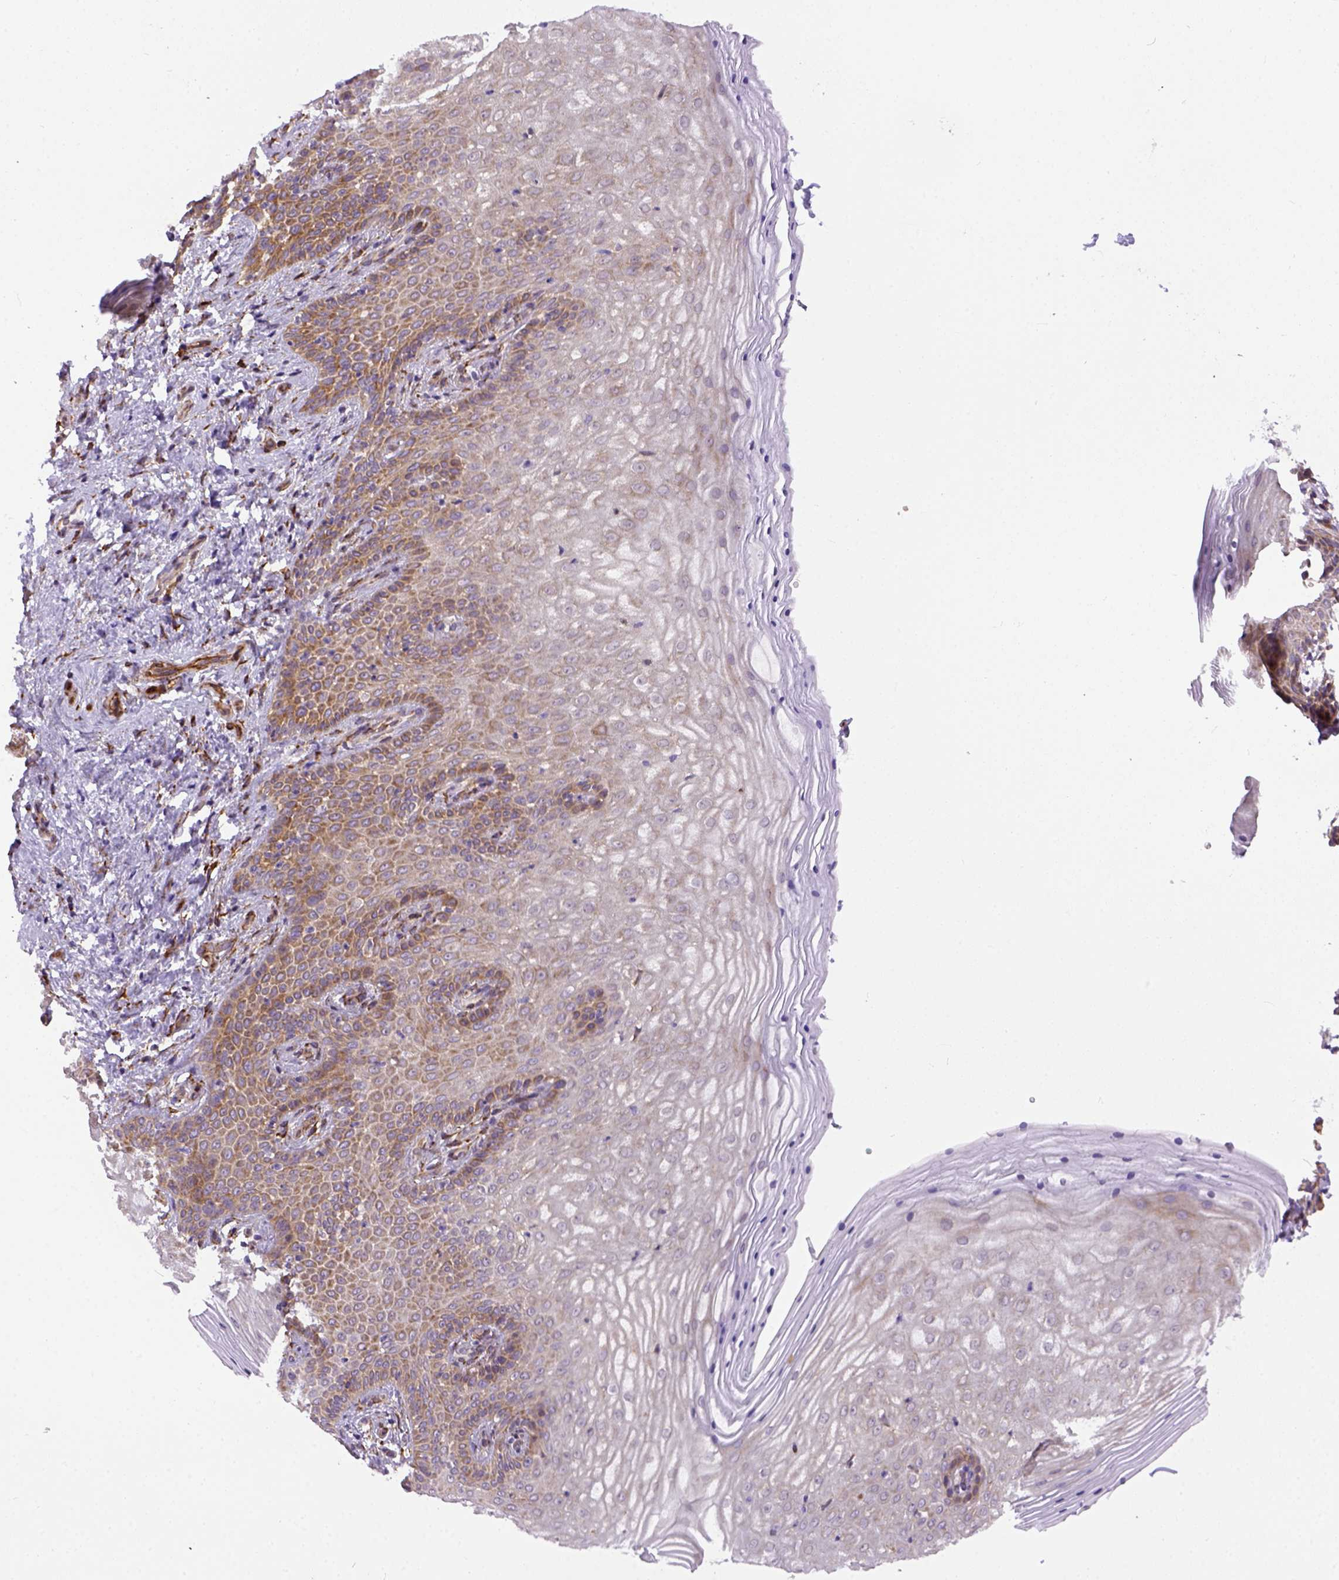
{"staining": {"intensity": "moderate", "quantity": ">75%", "location": "cytoplasmic/membranous"}, "tissue": "vagina", "cell_type": "Squamous epithelial cells", "image_type": "normal", "snomed": [{"axis": "morphology", "description": "Normal tissue, NOS"}, {"axis": "topography", "description": "Vagina"}], "caption": "A brown stain shows moderate cytoplasmic/membranous positivity of a protein in squamous epithelial cells of normal human vagina. Nuclei are stained in blue.", "gene": "KAZN", "patient": {"sex": "female", "age": 45}}